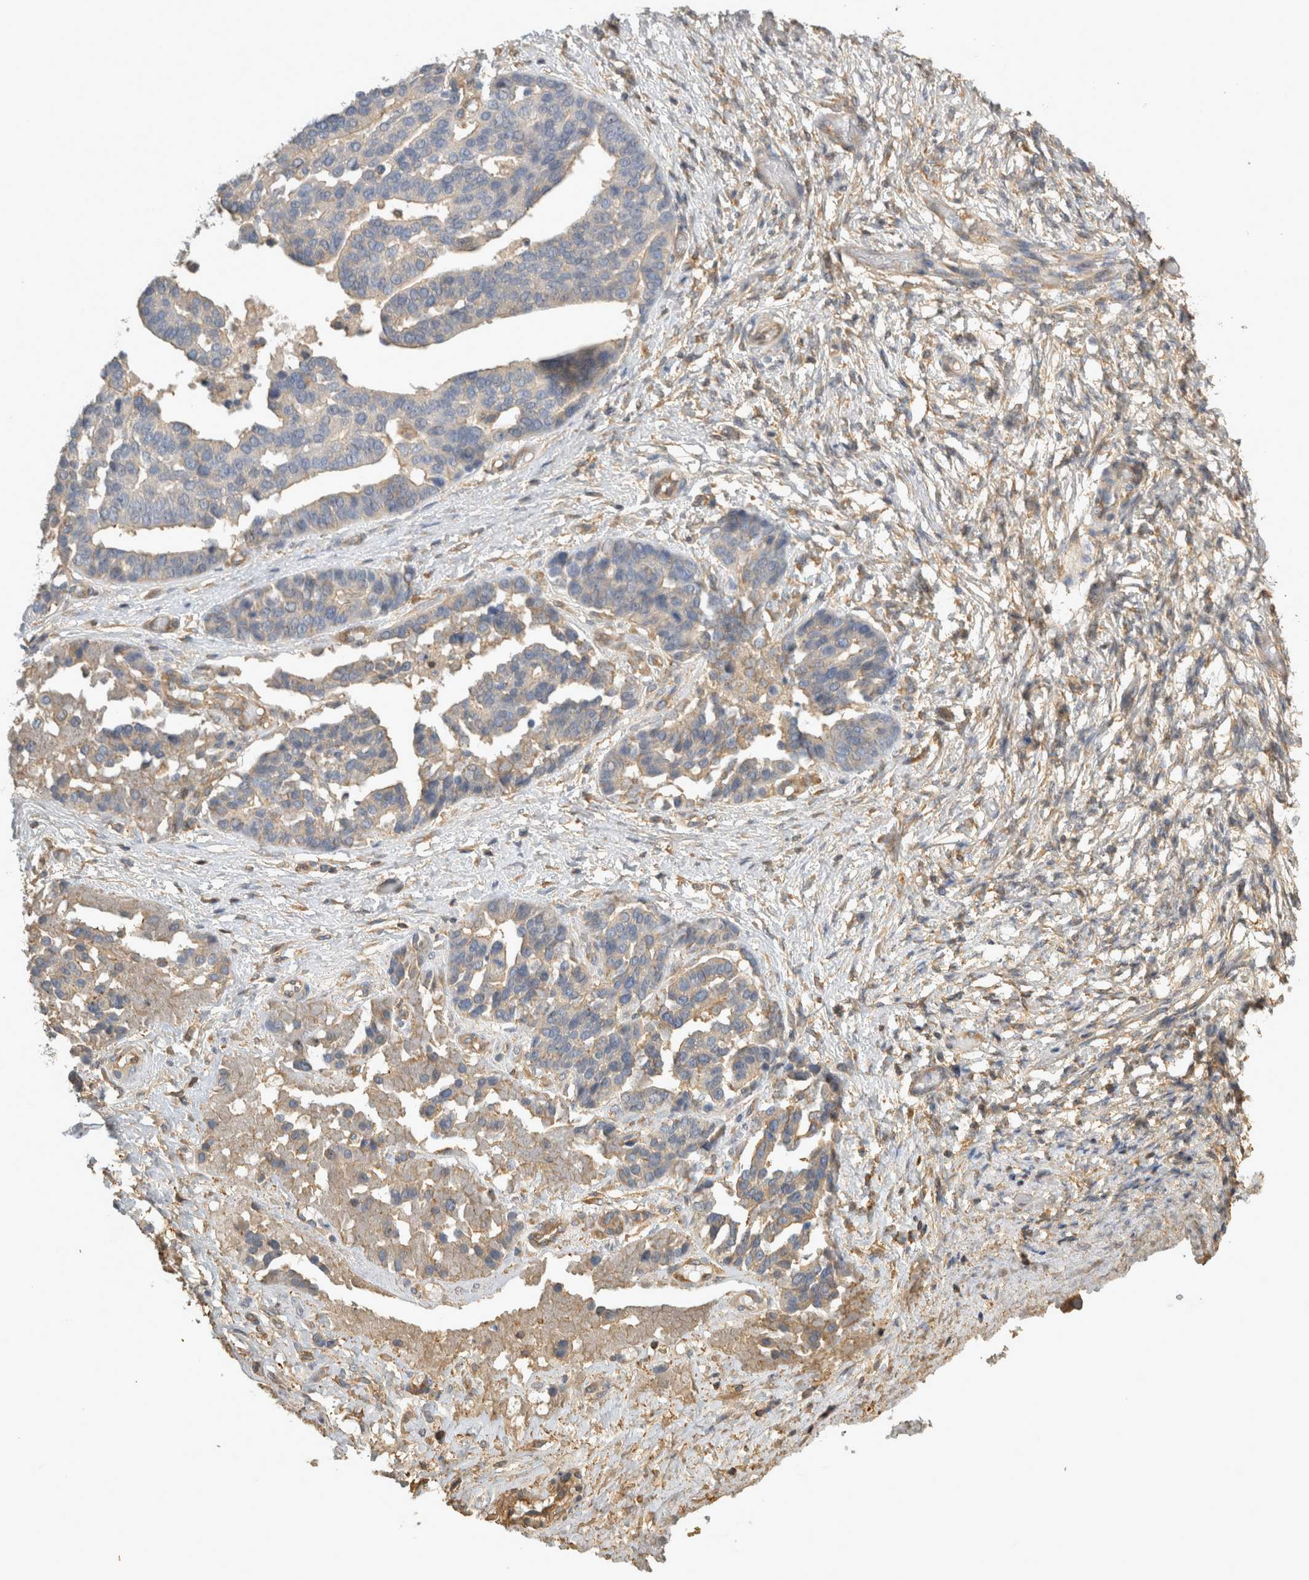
{"staining": {"intensity": "negative", "quantity": "none", "location": "none"}, "tissue": "ovarian cancer", "cell_type": "Tumor cells", "image_type": "cancer", "snomed": [{"axis": "morphology", "description": "Cystadenocarcinoma, serous, NOS"}, {"axis": "topography", "description": "Ovary"}], "caption": "Serous cystadenocarcinoma (ovarian) stained for a protein using immunohistochemistry reveals no expression tumor cells.", "gene": "EIF4G3", "patient": {"sex": "female", "age": 44}}